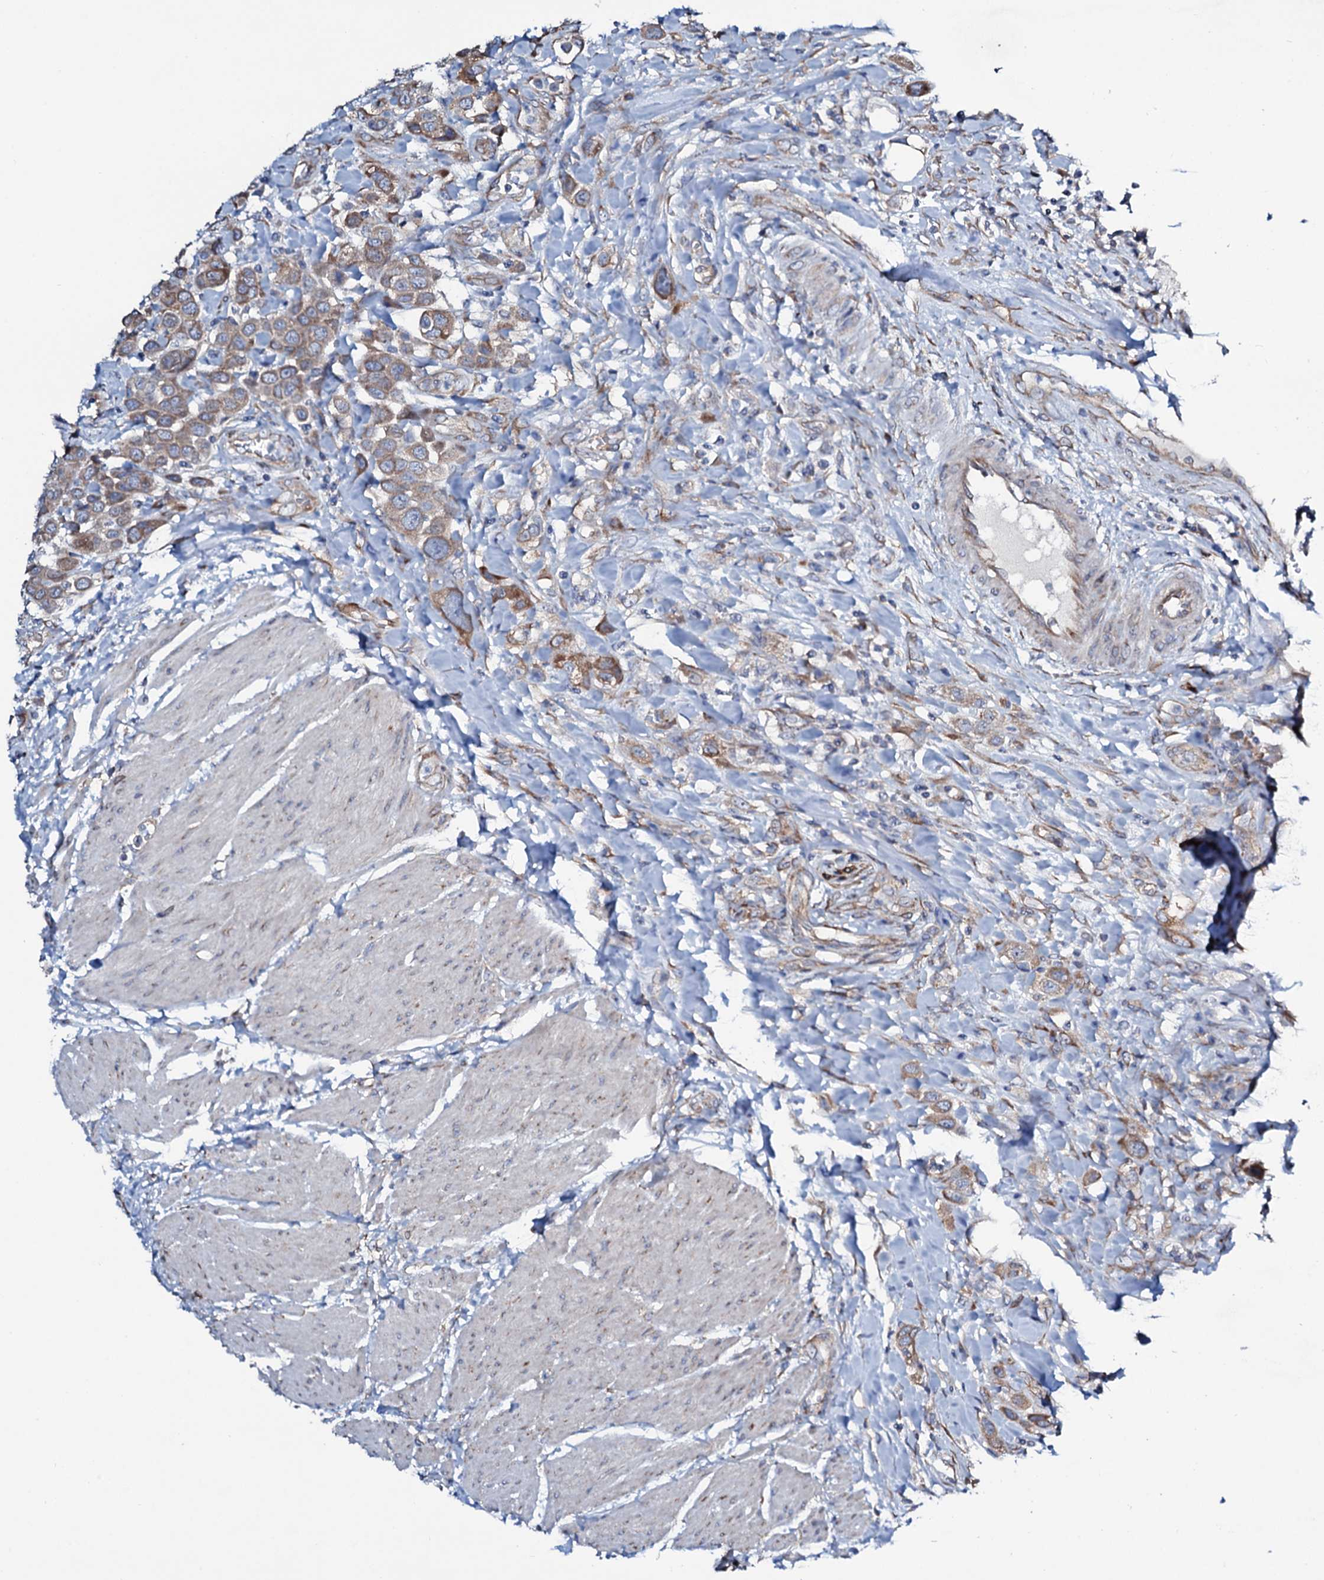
{"staining": {"intensity": "moderate", "quantity": ">75%", "location": "cytoplasmic/membranous"}, "tissue": "urothelial cancer", "cell_type": "Tumor cells", "image_type": "cancer", "snomed": [{"axis": "morphology", "description": "Urothelial carcinoma, High grade"}, {"axis": "topography", "description": "Urinary bladder"}], "caption": "This photomicrograph displays IHC staining of human urothelial cancer, with medium moderate cytoplasmic/membranous expression in approximately >75% of tumor cells.", "gene": "STARD13", "patient": {"sex": "male", "age": 50}}